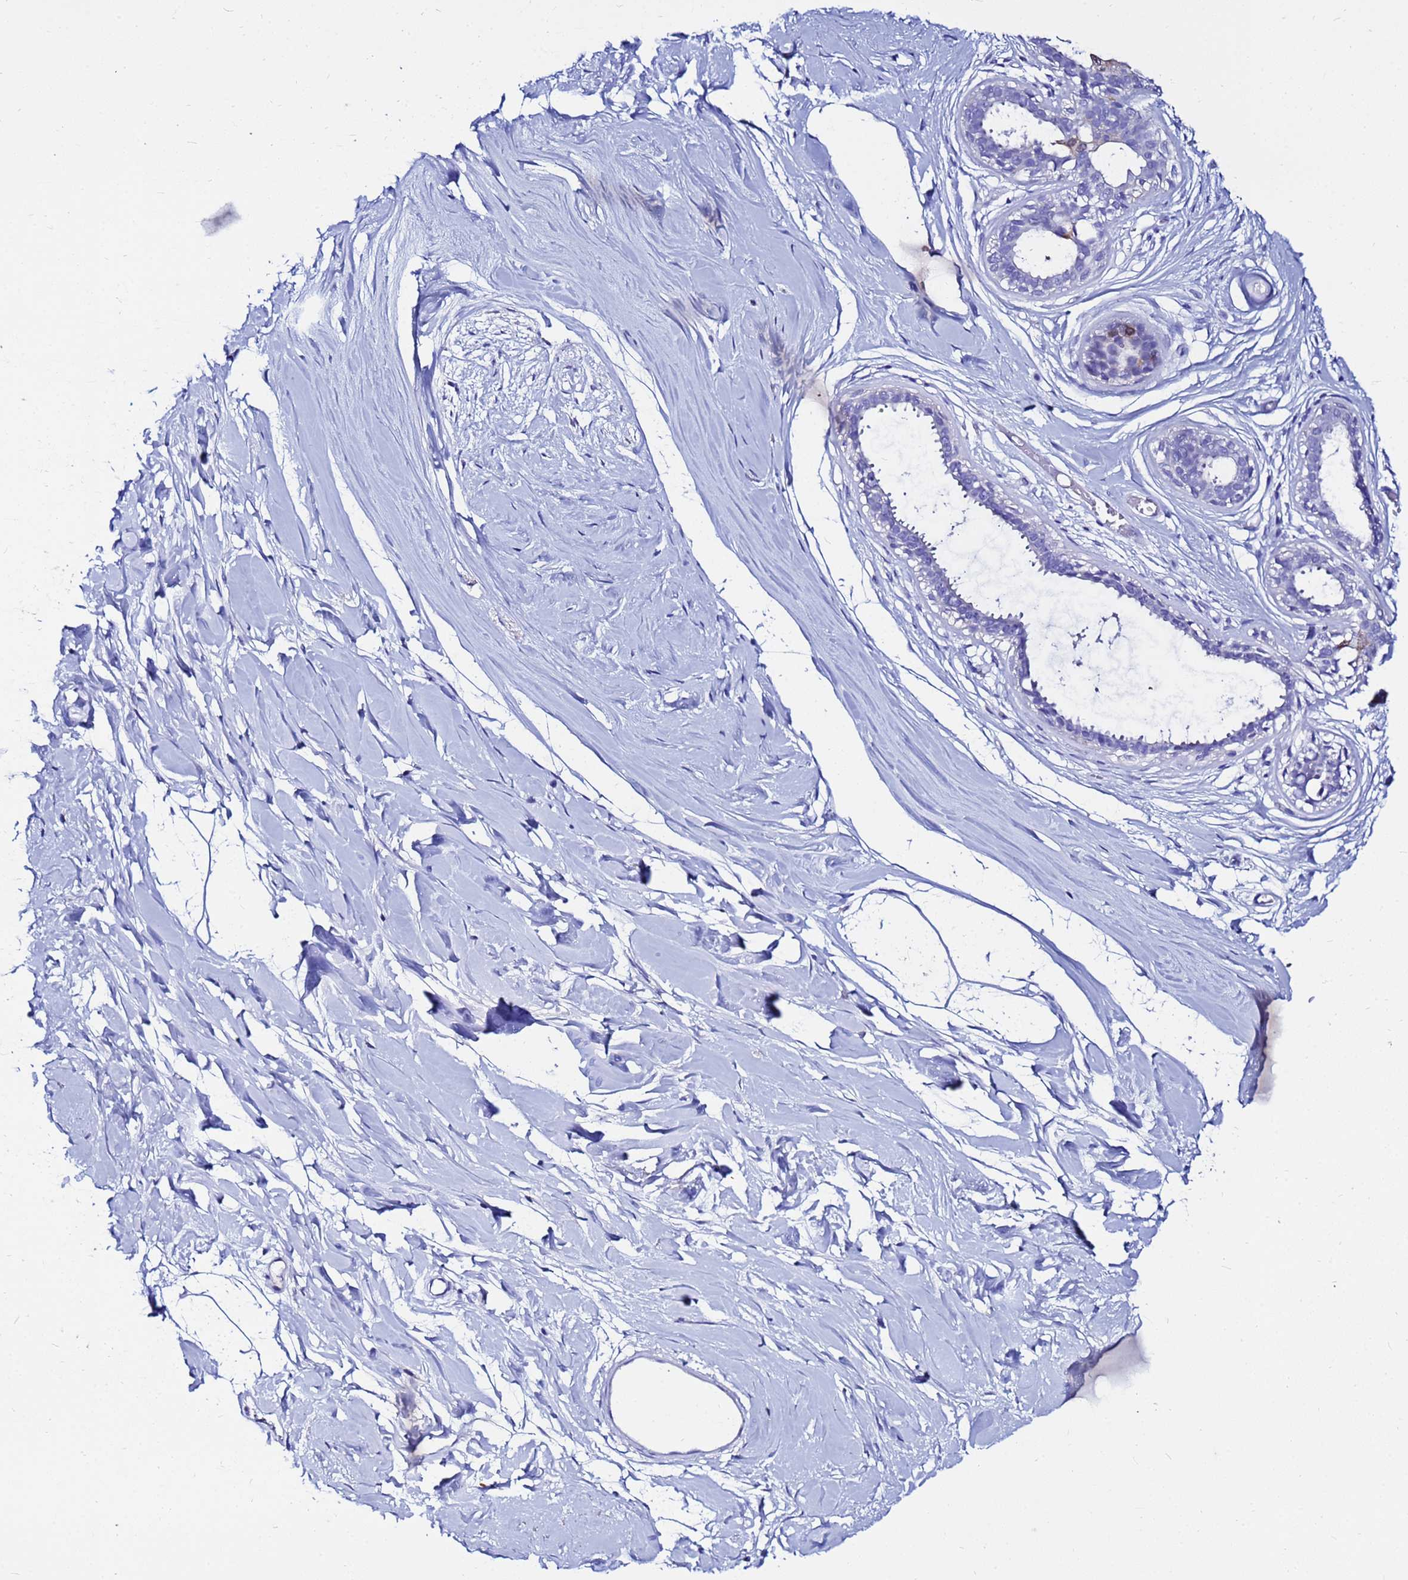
{"staining": {"intensity": "negative", "quantity": "none", "location": "none"}, "tissue": "breast", "cell_type": "Adipocytes", "image_type": "normal", "snomed": [{"axis": "morphology", "description": "Normal tissue, NOS"}, {"axis": "topography", "description": "Breast"}], "caption": "The histopathology image reveals no staining of adipocytes in unremarkable breast.", "gene": "PPP1R14C", "patient": {"sex": "female", "age": 45}}